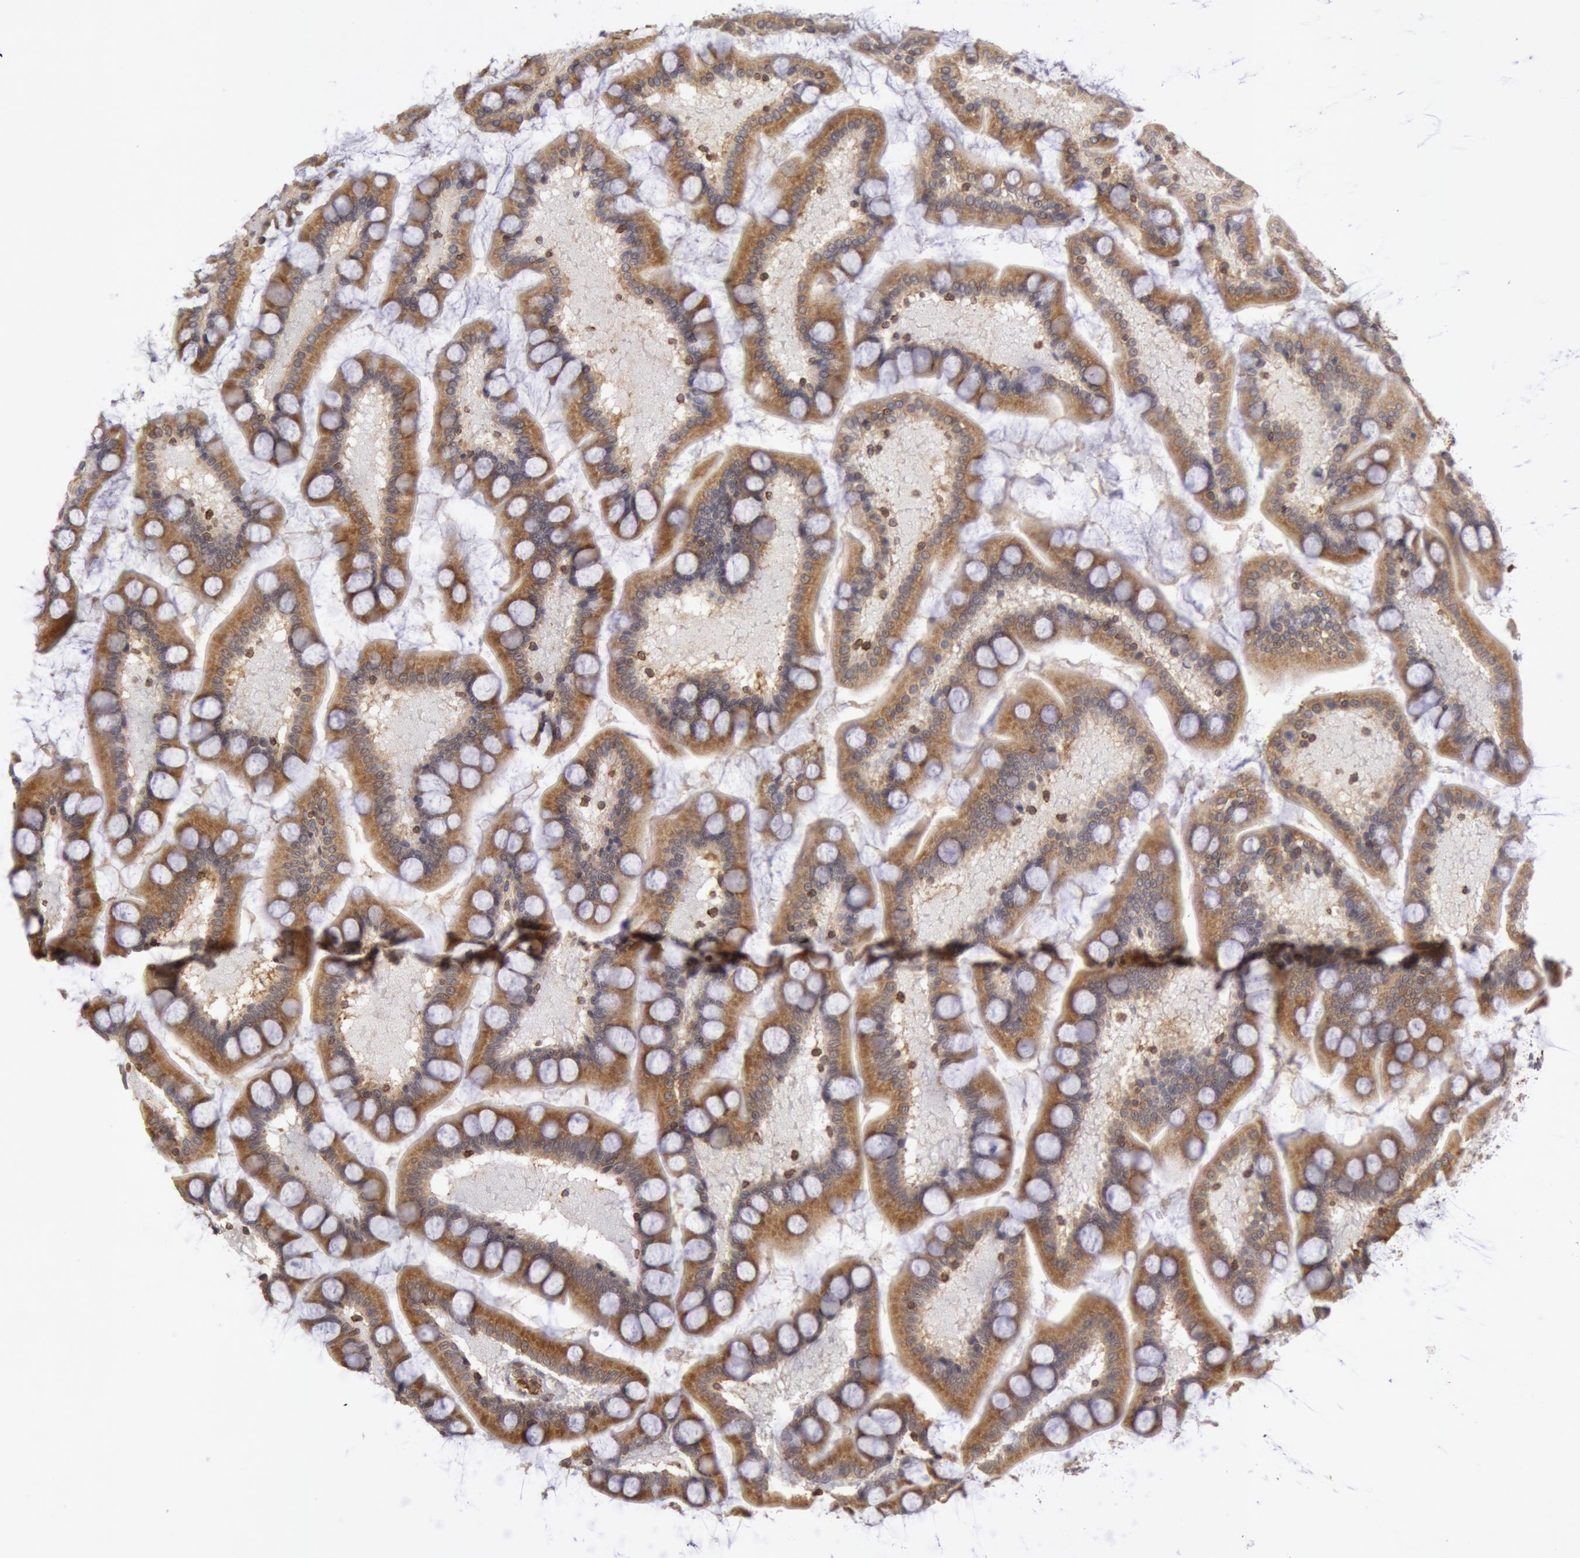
{"staining": {"intensity": "moderate", "quantity": ">75%", "location": "cytoplasmic/membranous"}, "tissue": "small intestine", "cell_type": "Glandular cells", "image_type": "normal", "snomed": [{"axis": "morphology", "description": "Normal tissue, NOS"}, {"axis": "topography", "description": "Small intestine"}], "caption": "An immunohistochemistry histopathology image of benign tissue is shown. Protein staining in brown shows moderate cytoplasmic/membranous positivity in small intestine within glandular cells.", "gene": "ENSG00000250264", "patient": {"sex": "male", "age": 41}}